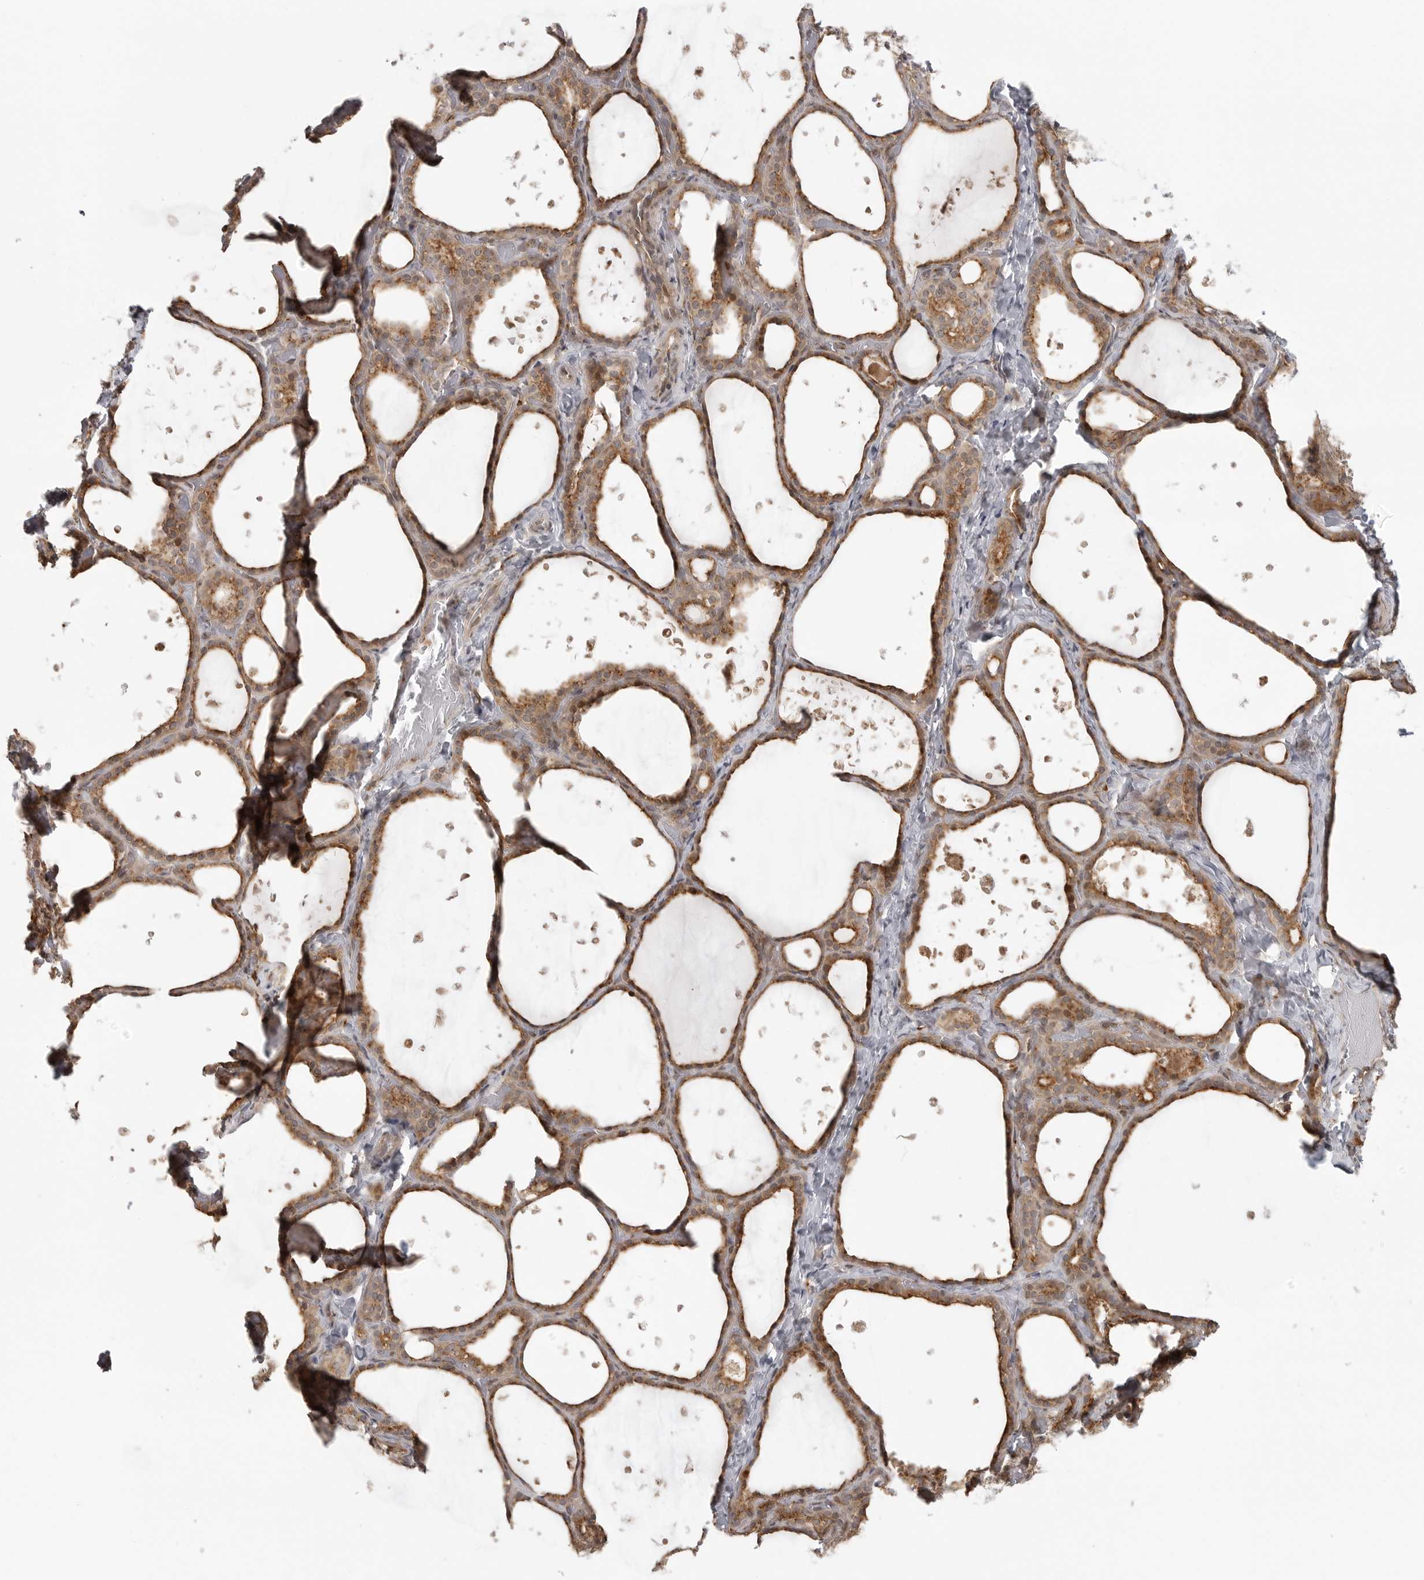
{"staining": {"intensity": "moderate", "quantity": ">75%", "location": "cytoplasmic/membranous"}, "tissue": "thyroid gland", "cell_type": "Glandular cells", "image_type": "normal", "snomed": [{"axis": "morphology", "description": "Normal tissue, NOS"}, {"axis": "topography", "description": "Thyroid gland"}], "caption": "Thyroid gland stained with a brown dye reveals moderate cytoplasmic/membranous positive expression in approximately >75% of glandular cells.", "gene": "FAT3", "patient": {"sex": "female", "age": 44}}